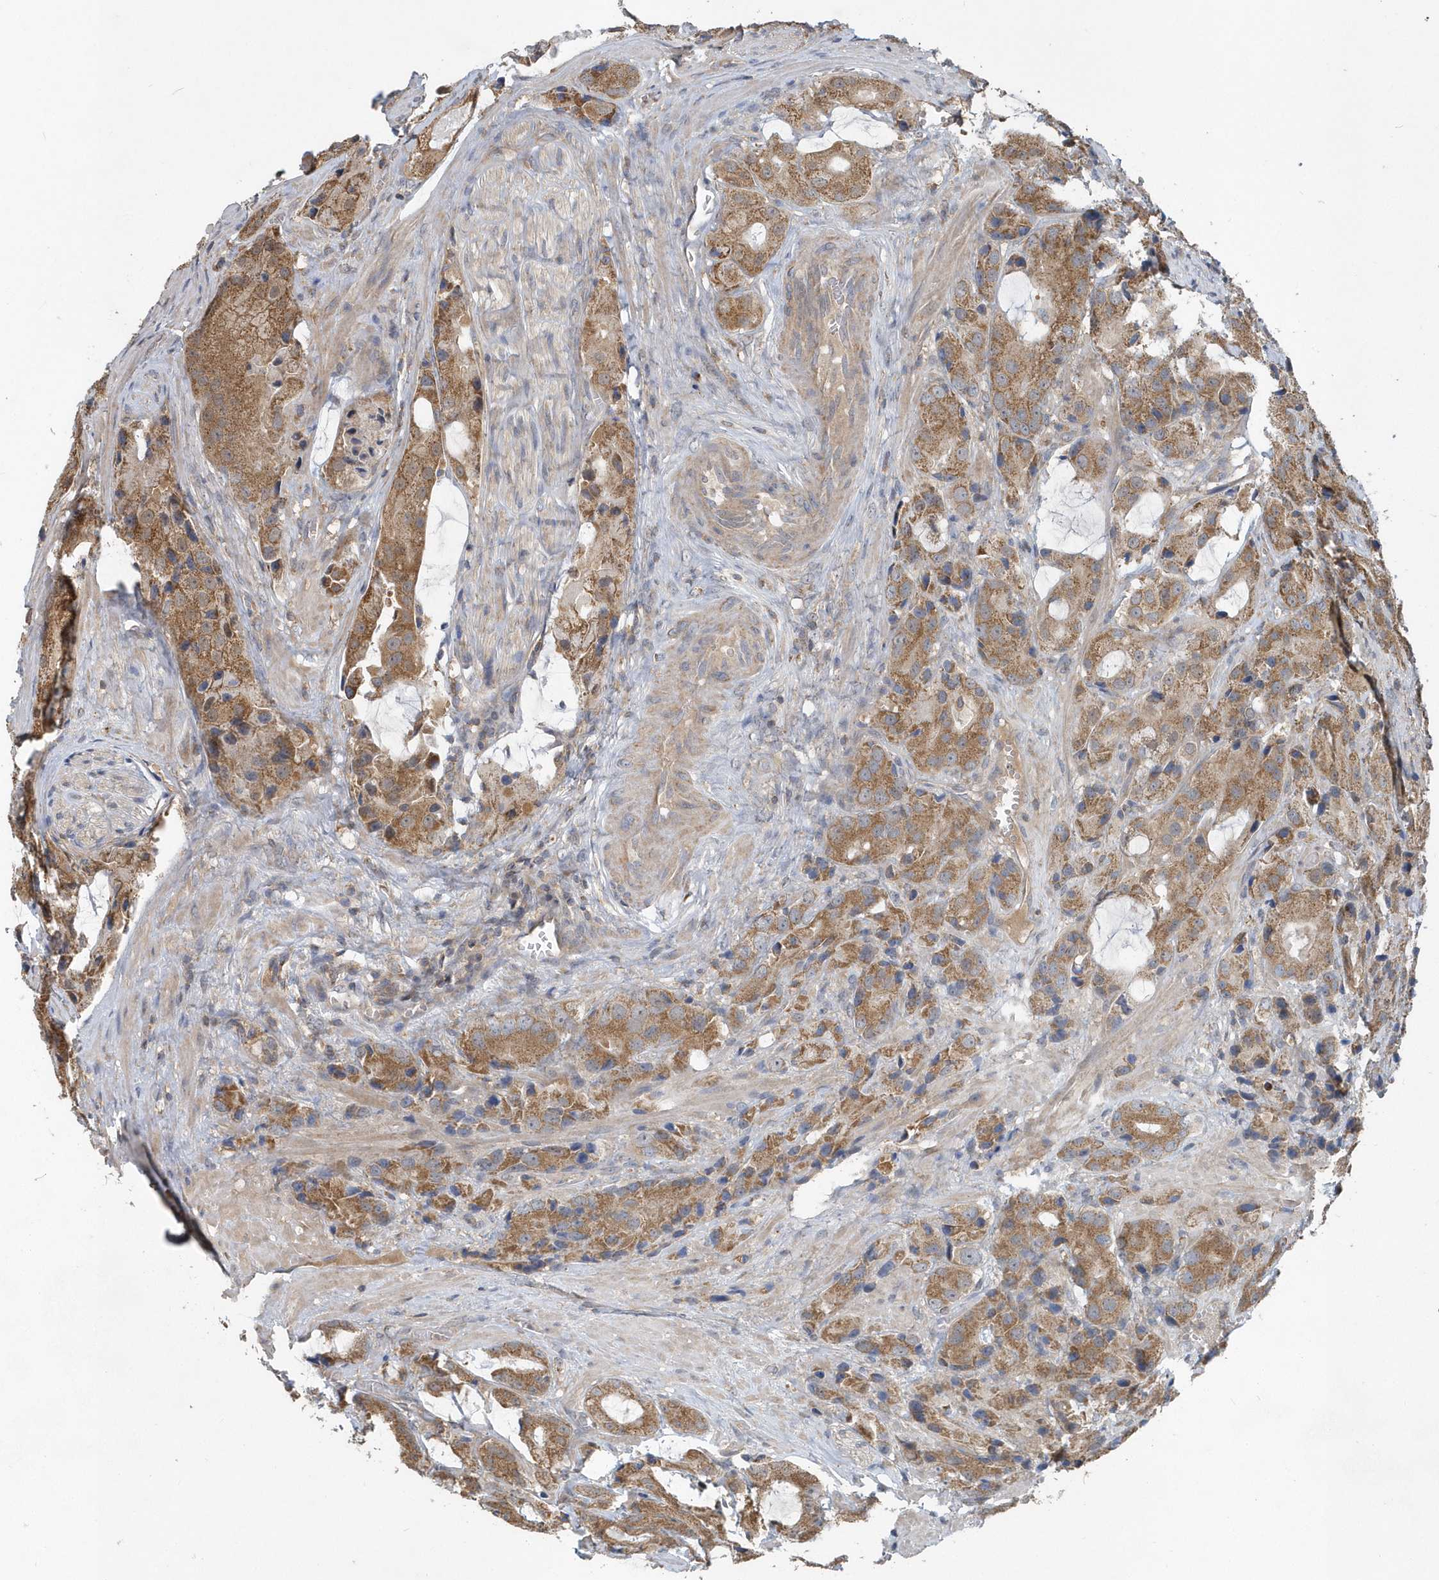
{"staining": {"intensity": "moderate", "quantity": ">75%", "location": "cytoplasmic/membranous"}, "tissue": "prostate cancer", "cell_type": "Tumor cells", "image_type": "cancer", "snomed": [{"axis": "morphology", "description": "Adenocarcinoma, High grade"}, {"axis": "topography", "description": "Prostate"}], "caption": "Prostate cancer stained with a protein marker reveals moderate staining in tumor cells.", "gene": "PPP1R7", "patient": {"sex": "male", "age": 70}}